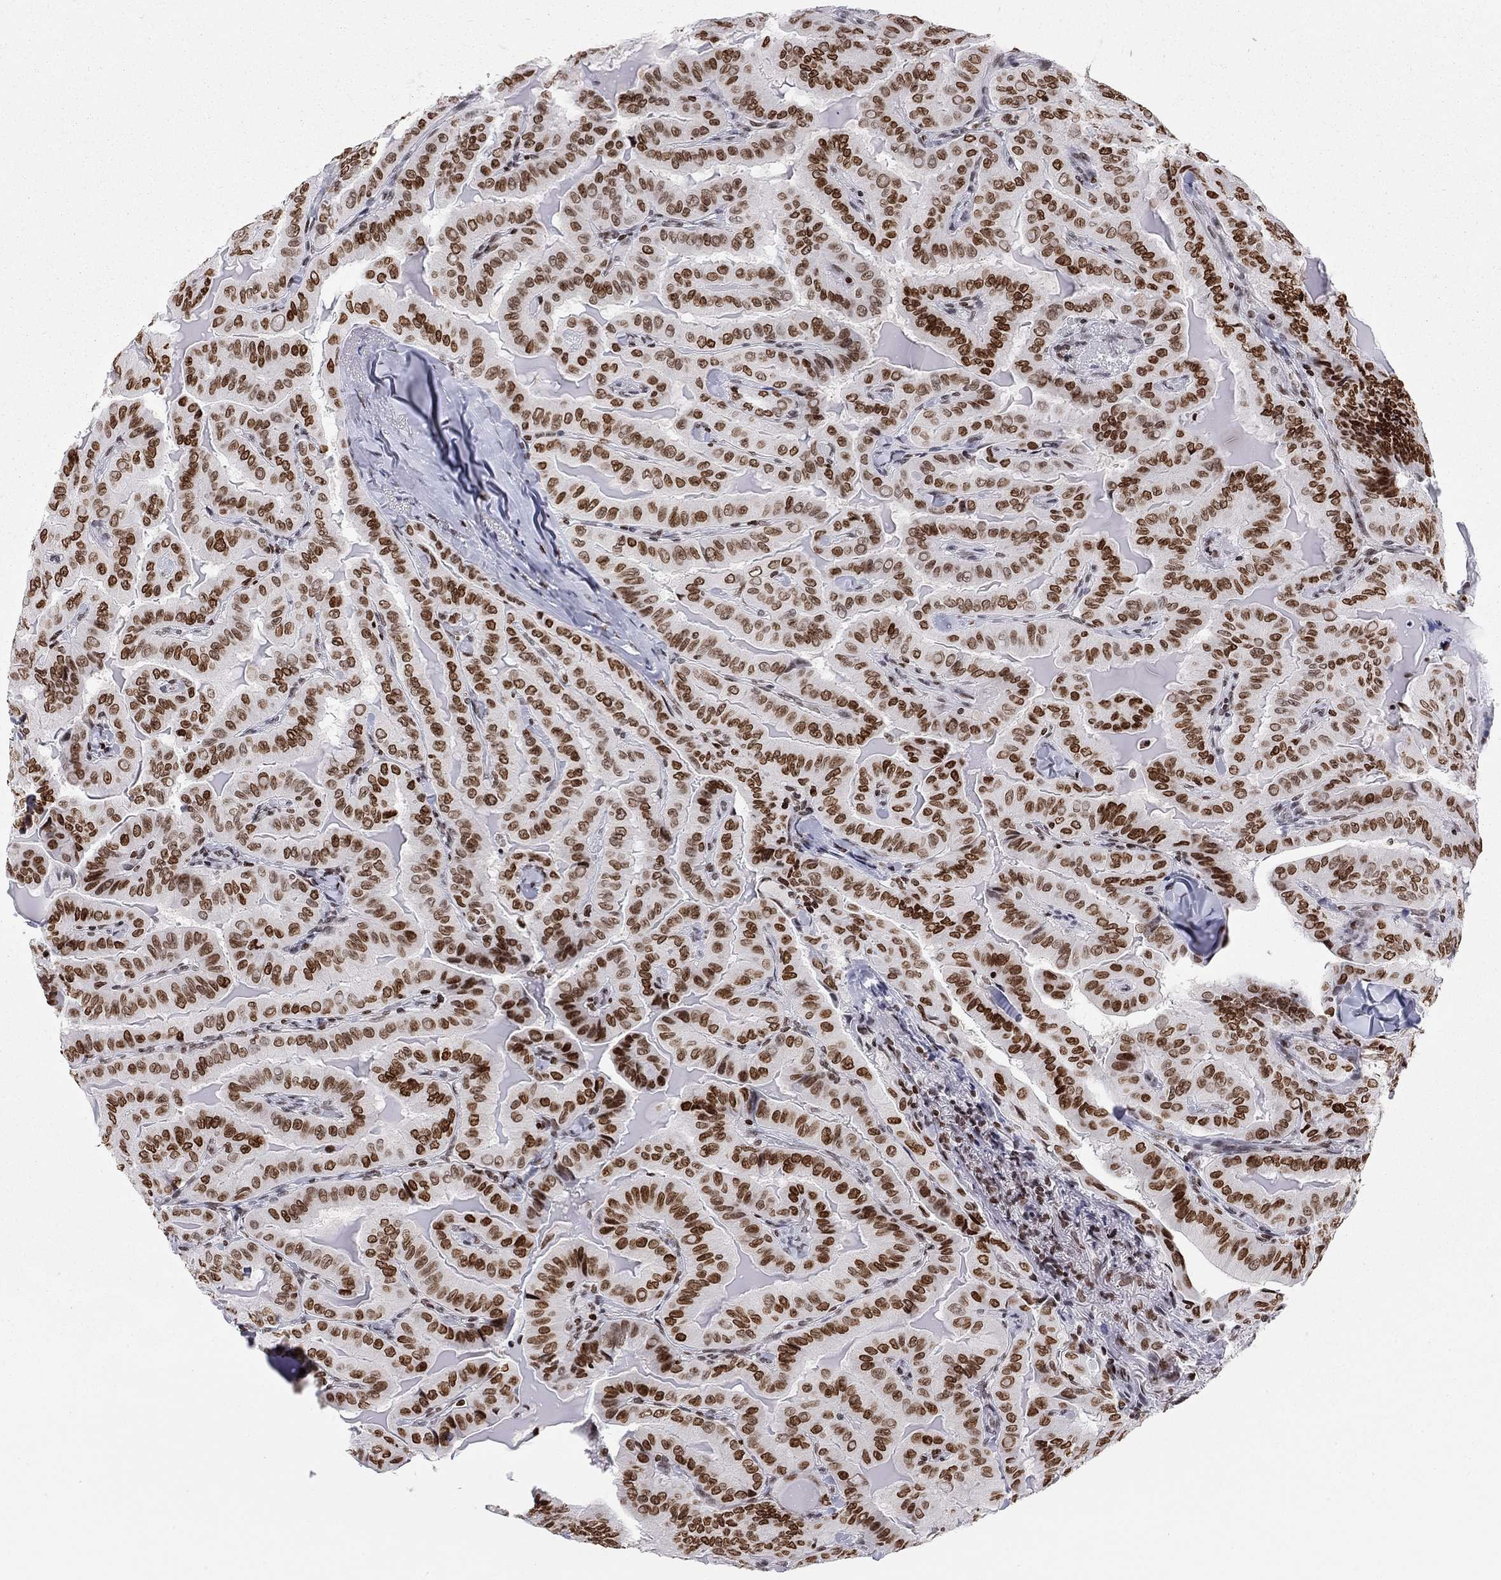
{"staining": {"intensity": "strong", "quantity": ">75%", "location": "nuclear"}, "tissue": "thyroid cancer", "cell_type": "Tumor cells", "image_type": "cancer", "snomed": [{"axis": "morphology", "description": "Papillary adenocarcinoma, NOS"}, {"axis": "topography", "description": "Thyroid gland"}], "caption": "Immunohistochemical staining of papillary adenocarcinoma (thyroid) reveals high levels of strong nuclear protein staining in approximately >75% of tumor cells.", "gene": "H2AX", "patient": {"sex": "female", "age": 68}}